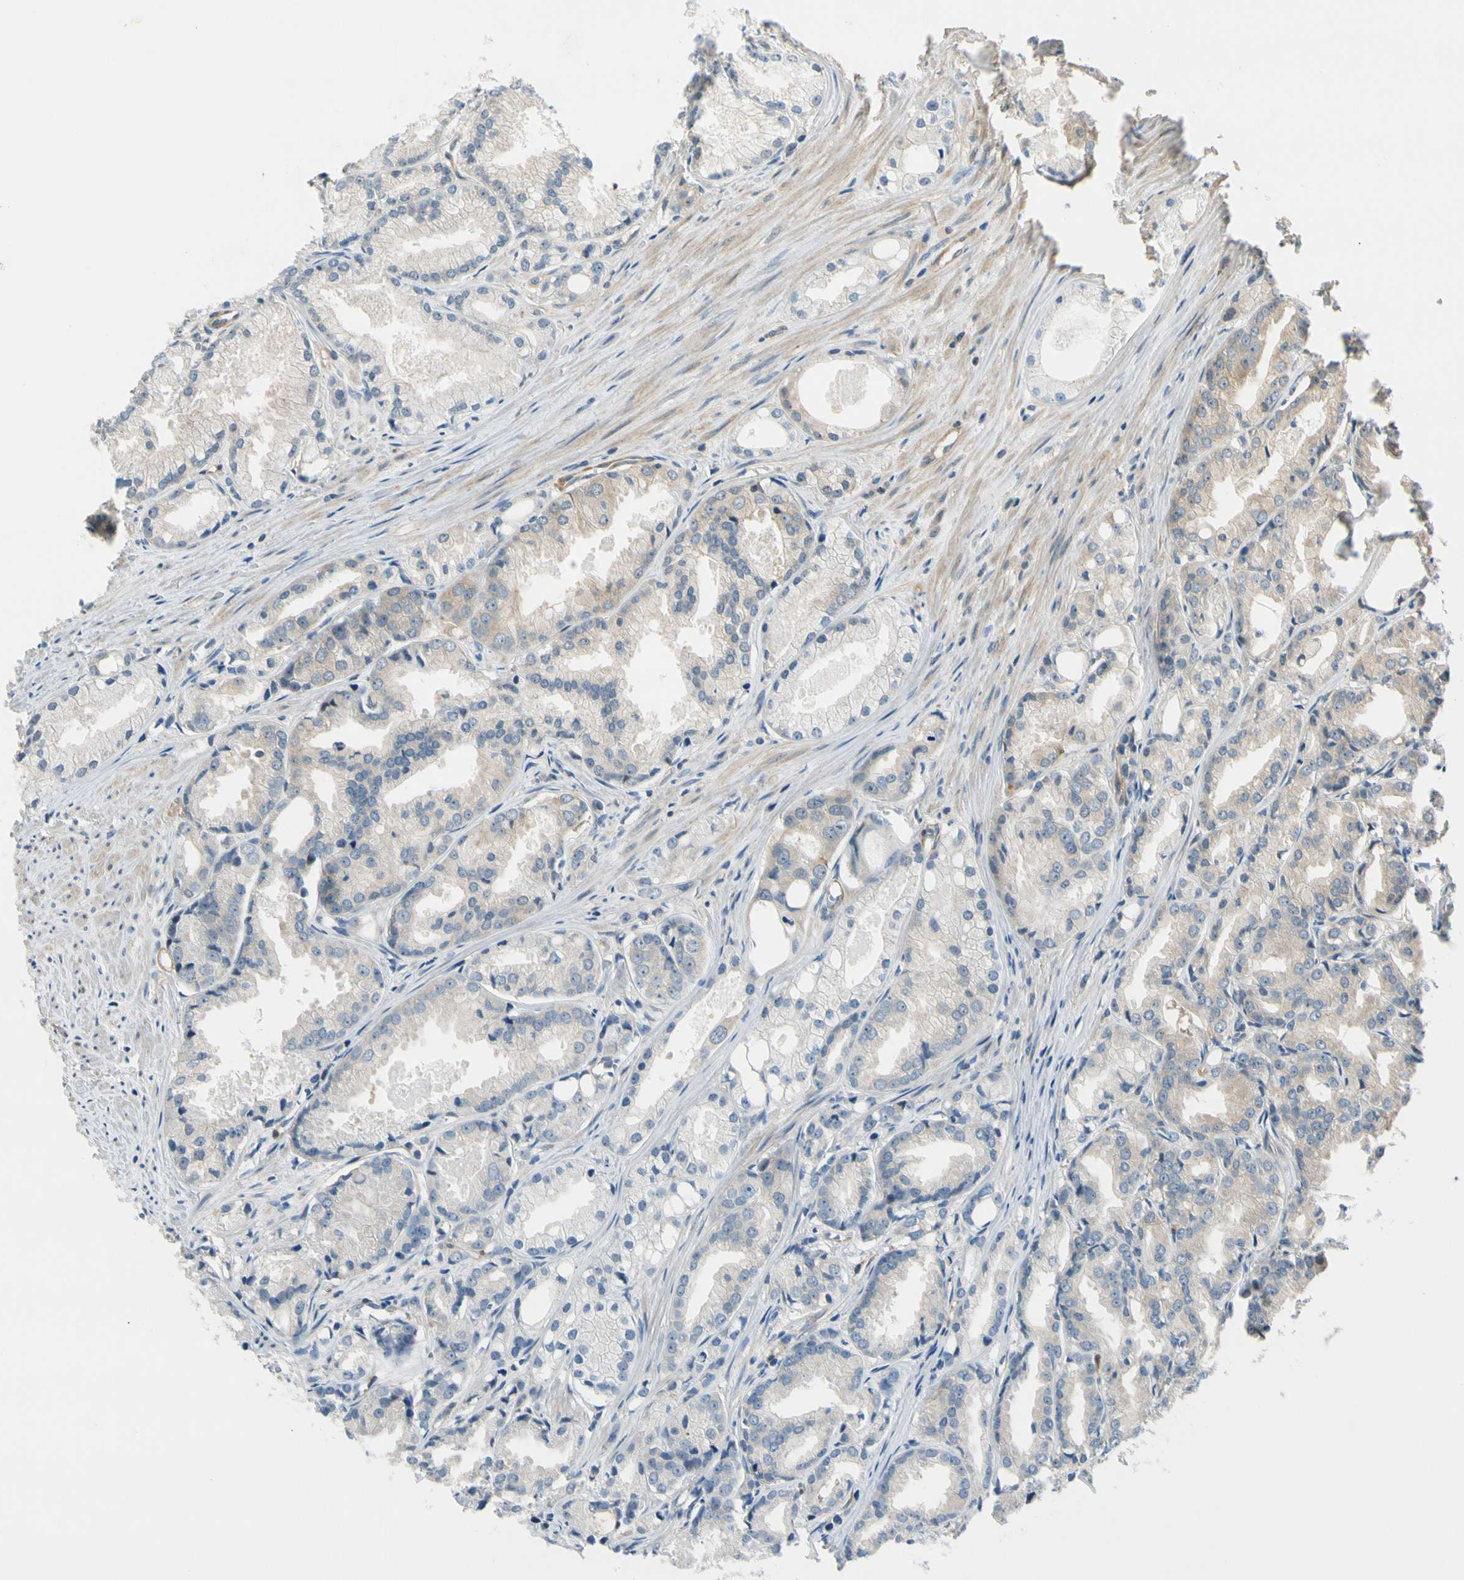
{"staining": {"intensity": "weak", "quantity": ">75%", "location": "cytoplasmic/membranous"}, "tissue": "prostate cancer", "cell_type": "Tumor cells", "image_type": "cancer", "snomed": [{"axis": "morphology", "description": "Adenocarcinoma, Low grade"}, {"axis": "topography", "description": "Prostate"}], "caption": "Low-grade adenocarcinoma (prostate) was stained to show a protein in brown. There is low levels of weak cytoplasmic/membranous positivity in approximately >75% of tumor cells.", "gene": "RASGRF1", "patient": {"sex": "male", "age": 72}}